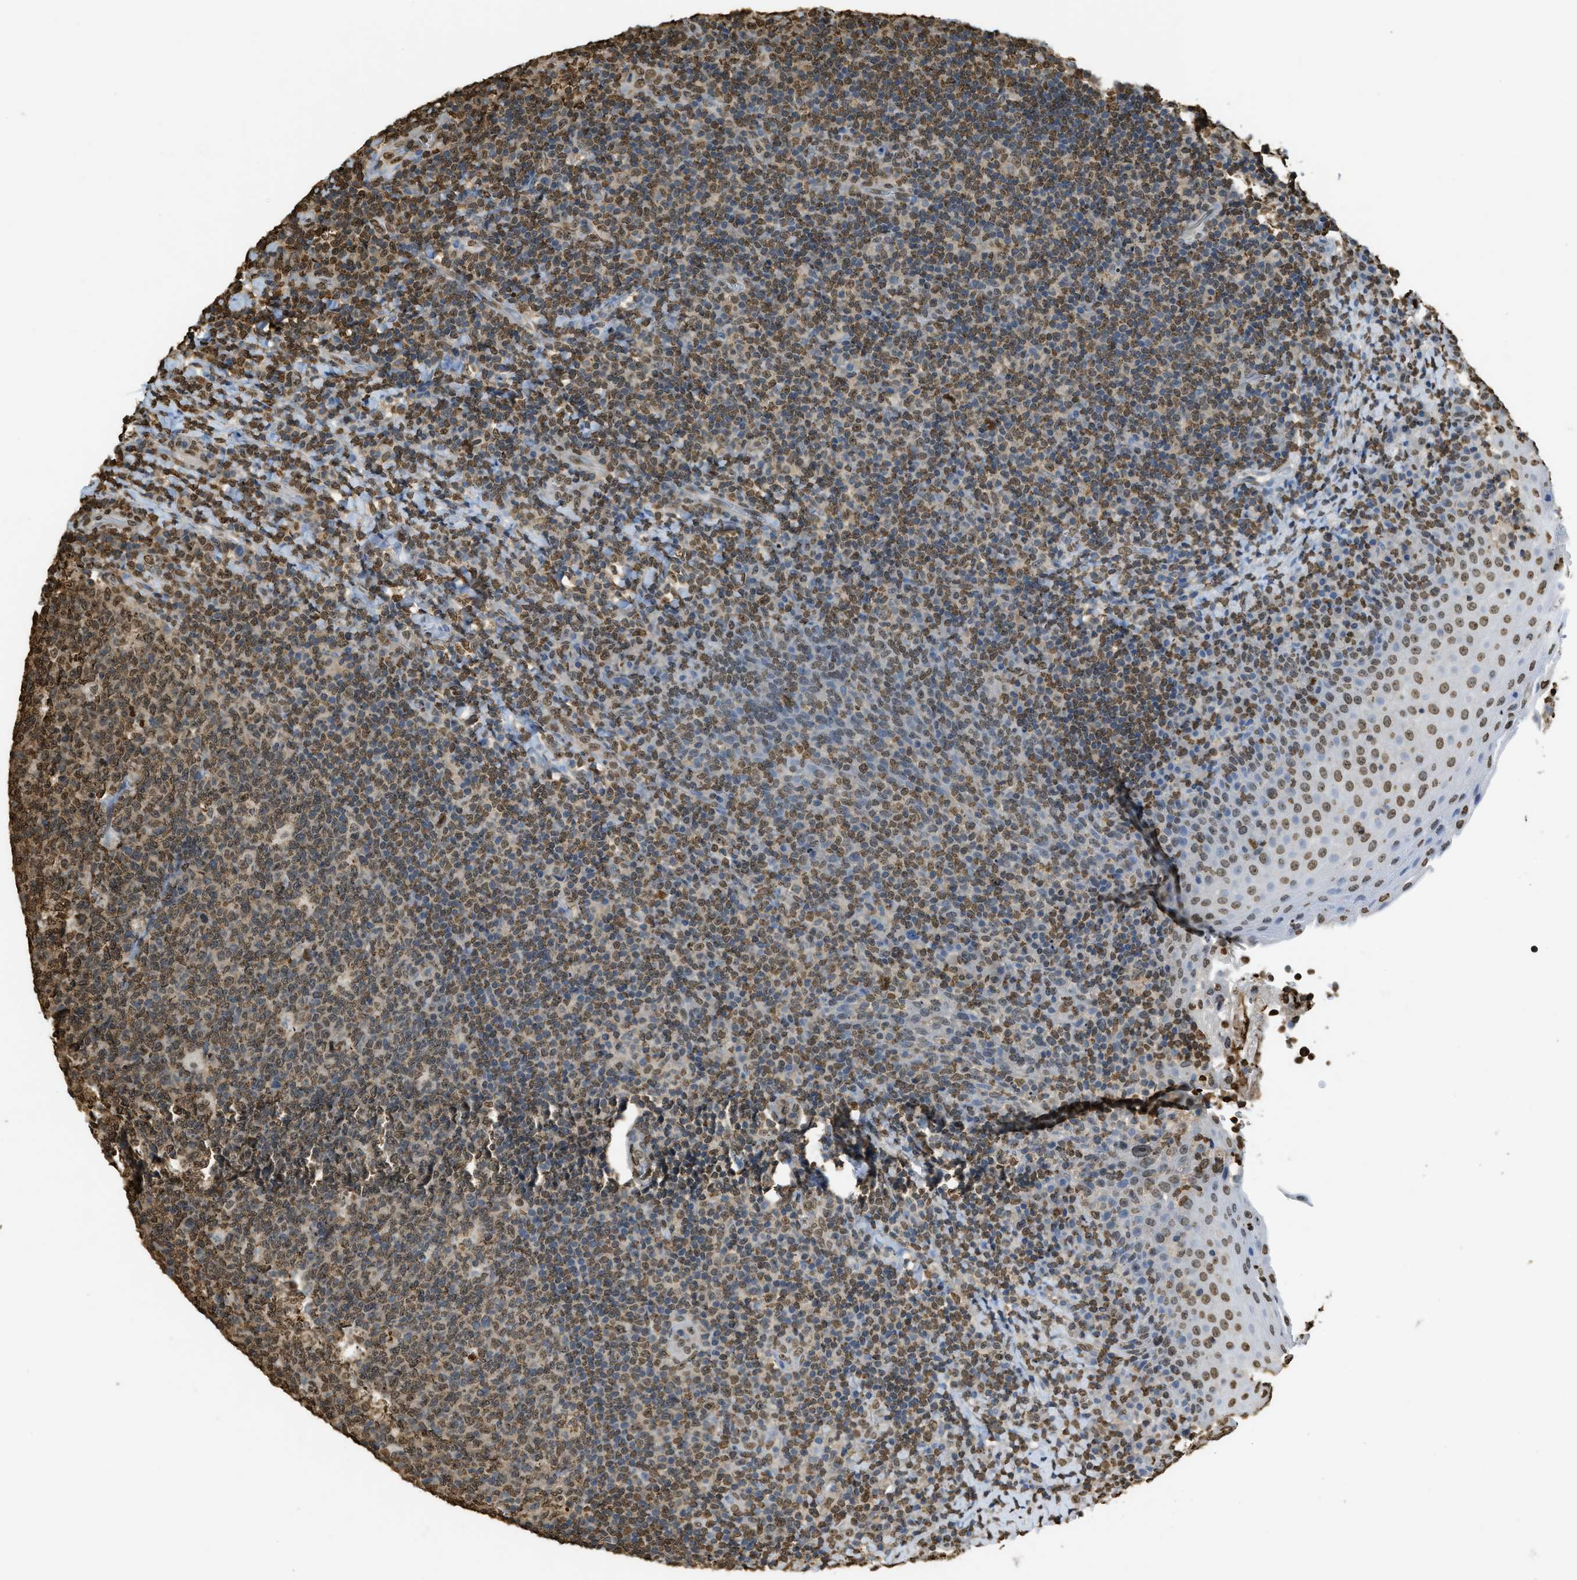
{"staining": {"intensity": "moderate", "quantity": "25%-75%", "location": "nuclear"}, "tissue": "tonsil", "cell_type": "Germinal center cells", "image_type": "normal", "snomed": [{"axis": "morphology", "description": "Normal tissue, NOS"}, {"axis": "topography", "description": "Tonsil"}], "caption": "This photomicrograph exhibits IHC staining of unremarkable human tonsil, with medium moderate nuclear positivity in approximately 25%-75% of germinal center cells.", "gene": "NR5A2", "patient": {"sex": "male", "age": 17}}